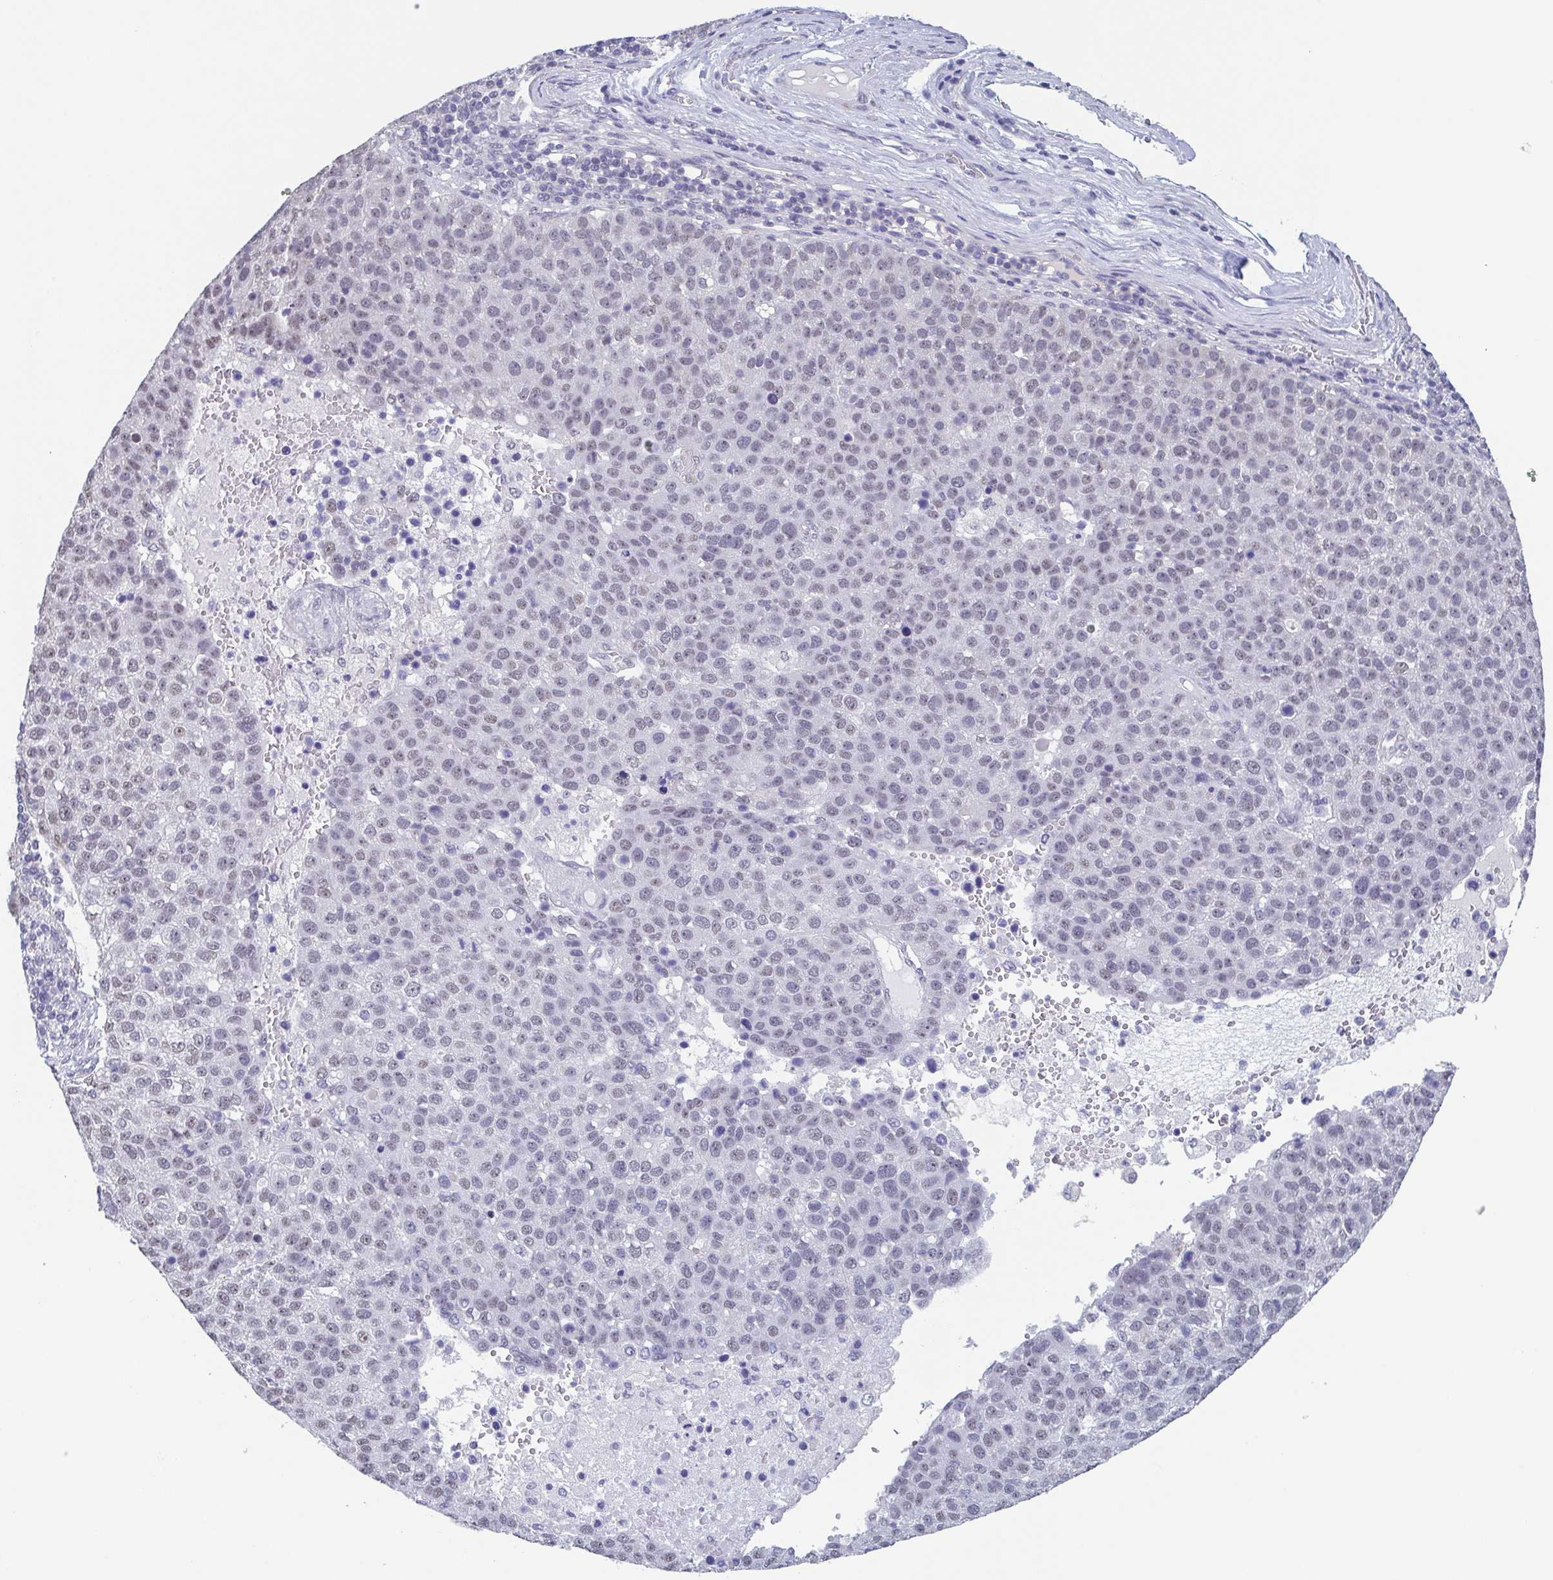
{"staining": {"intensity": "weak", "quantity": "<25%", "location": "nuclear"}, "tissue": "pancreatic cancer", "cell_type": "Tumor cells", "image_type": "cancer", "snomed": [{"axis": "morphology", "description": "Adenocarcinoma, NOS"}, {"axis": "topography", "description": "Pancreas"}], "caption": "Immunohistochemical staining of pancreatic cancer shows no significant positivity in tumor cells.", "gene": "TMEM92", "patient": {"sex": "female", "age": 61}}